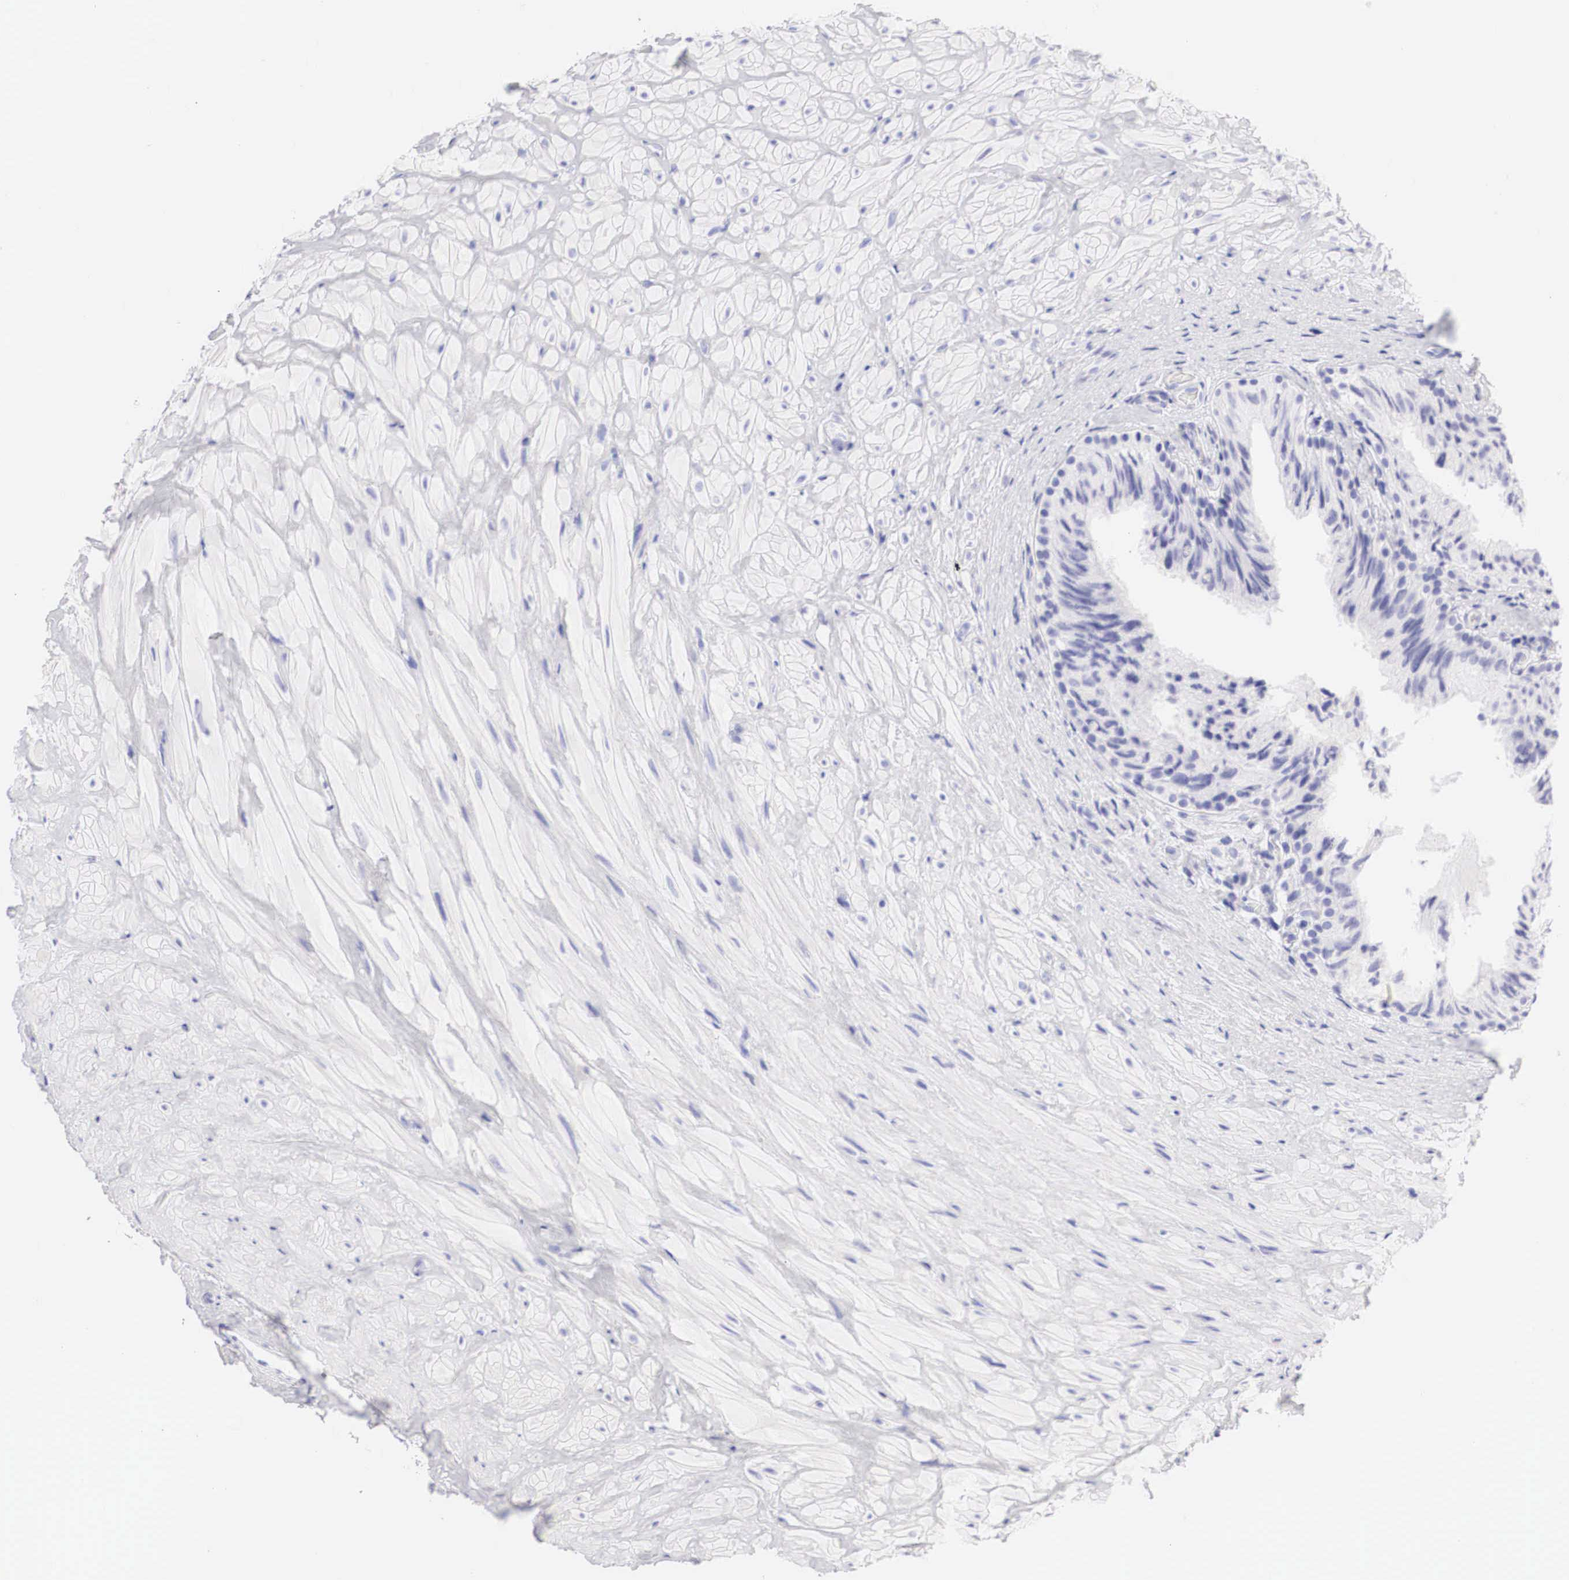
{"staining": {"intensity": "negative", "quantity": "none", "location": "none"}, "tissue": "epididymis", "cell_type": "Glandular cells", "image_type": "normal", "snomed": [{"axis": "morphology", "description": "Normal tissue, NOS"}, {"axis": "topography", "description": "Epididymis"}], "caption": "Epididymis was stained to show a protein in brown. There is no significant expression in glandular cells. The staining was performed using DAB to visualize the protein expression in brown, while the nuclei were stained in blue with hematoxylin (Magnification: 20x).", "gene": "TYR", "patient": {"sex": "male", "age": 37}}